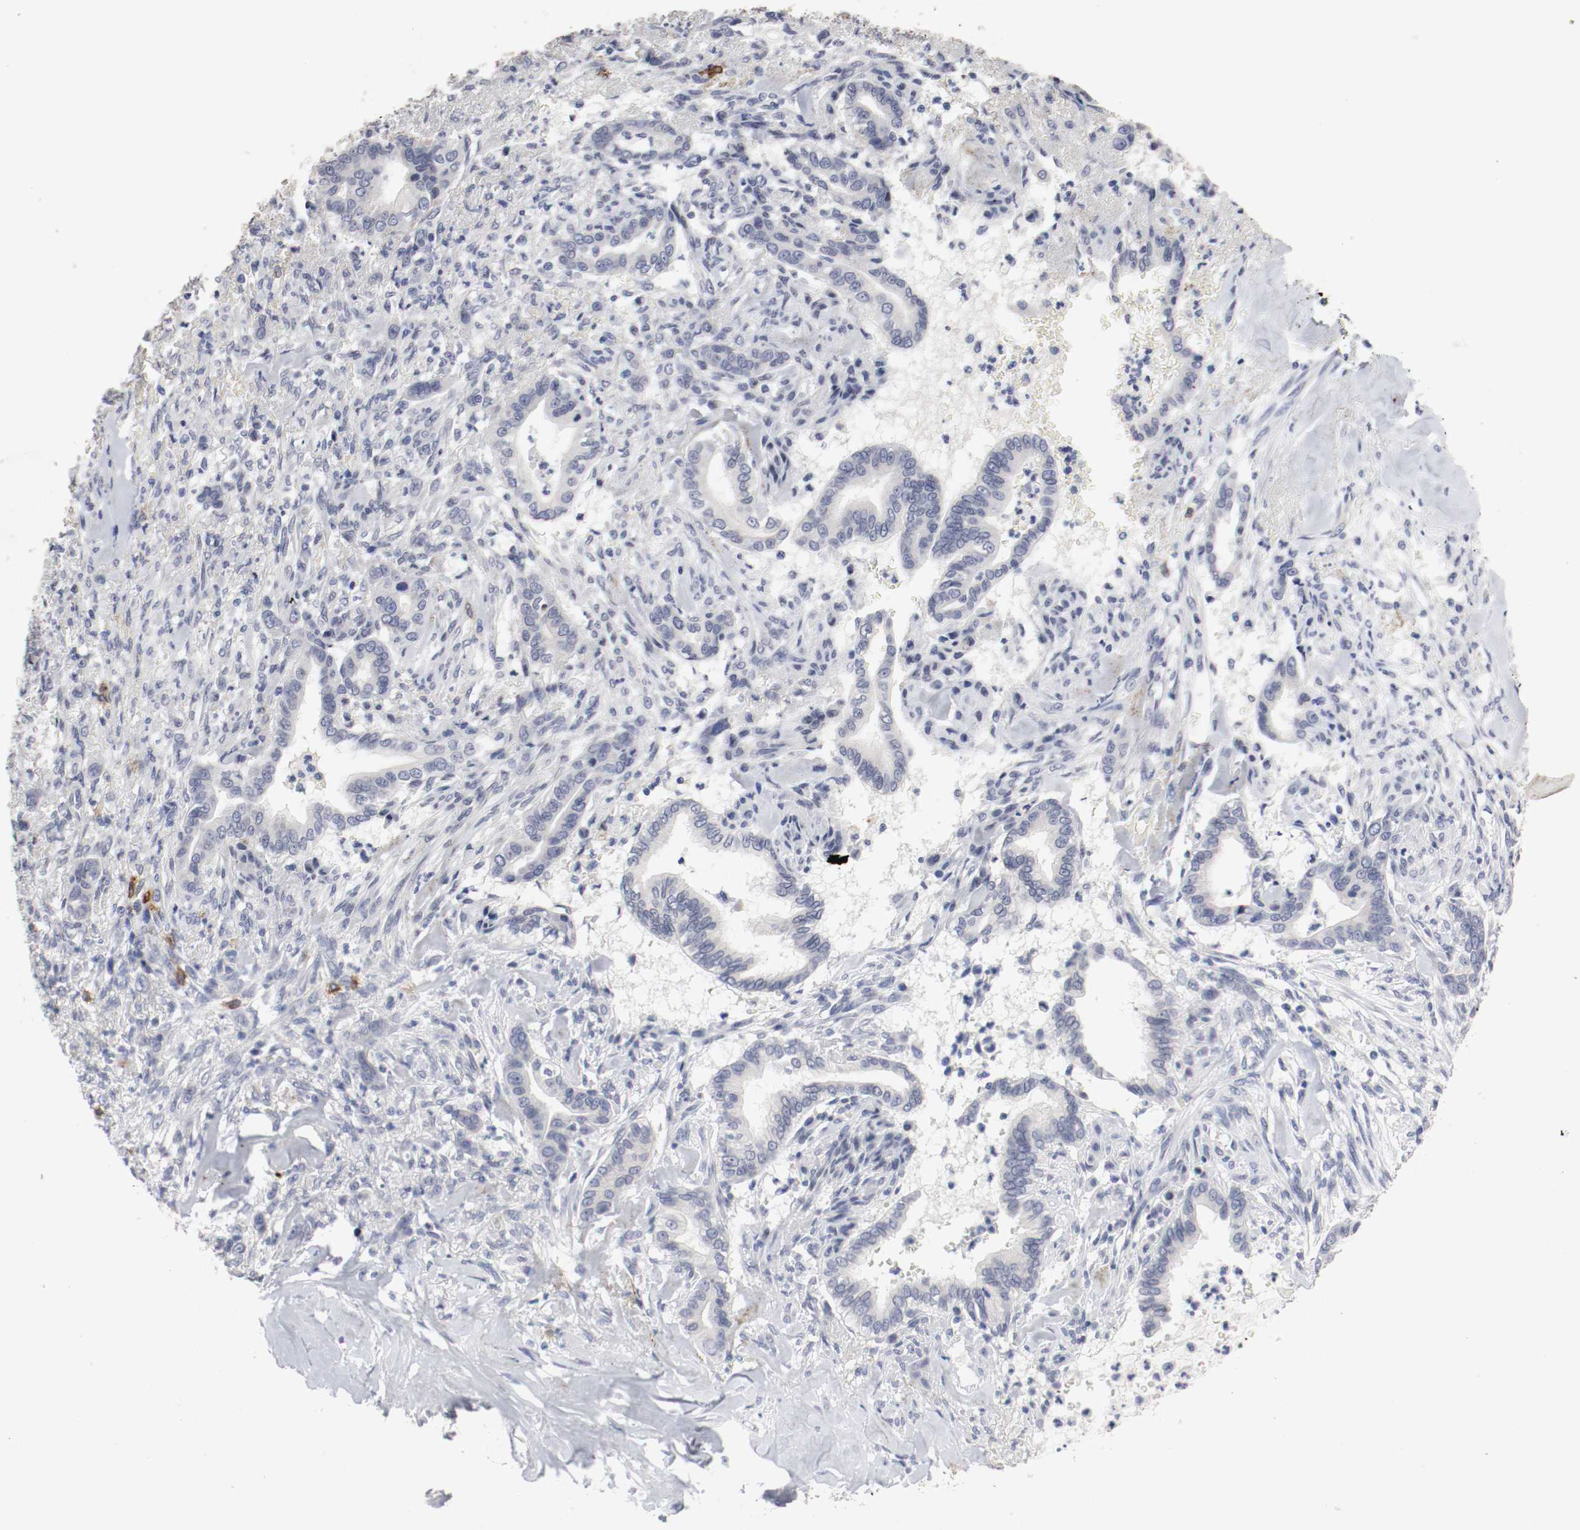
{"staining": {"intensity": "negative", "quantity": "none", "location": "none"}, "tissue": "liver cancer", "cell_type": "Tumor cells", "image_type": "cancer", "snomed": [{"axis": "morphology", "description": "Cholangiocarcinoma"}, {"axis": "topography", "description": "Liver"}], "caption": "DAB immunohistochemical staining of human cholangiocarcinoma (liver) shows no significant expression in tumor cells. (Stains: DAB (3,3'-diaminobenzidine) IHC with hematoxylin counter stain, Microscopy: brightfield microscopy at high magnification).", "gene": "KIT", "patient": {"sex": "female", "age": 67}}